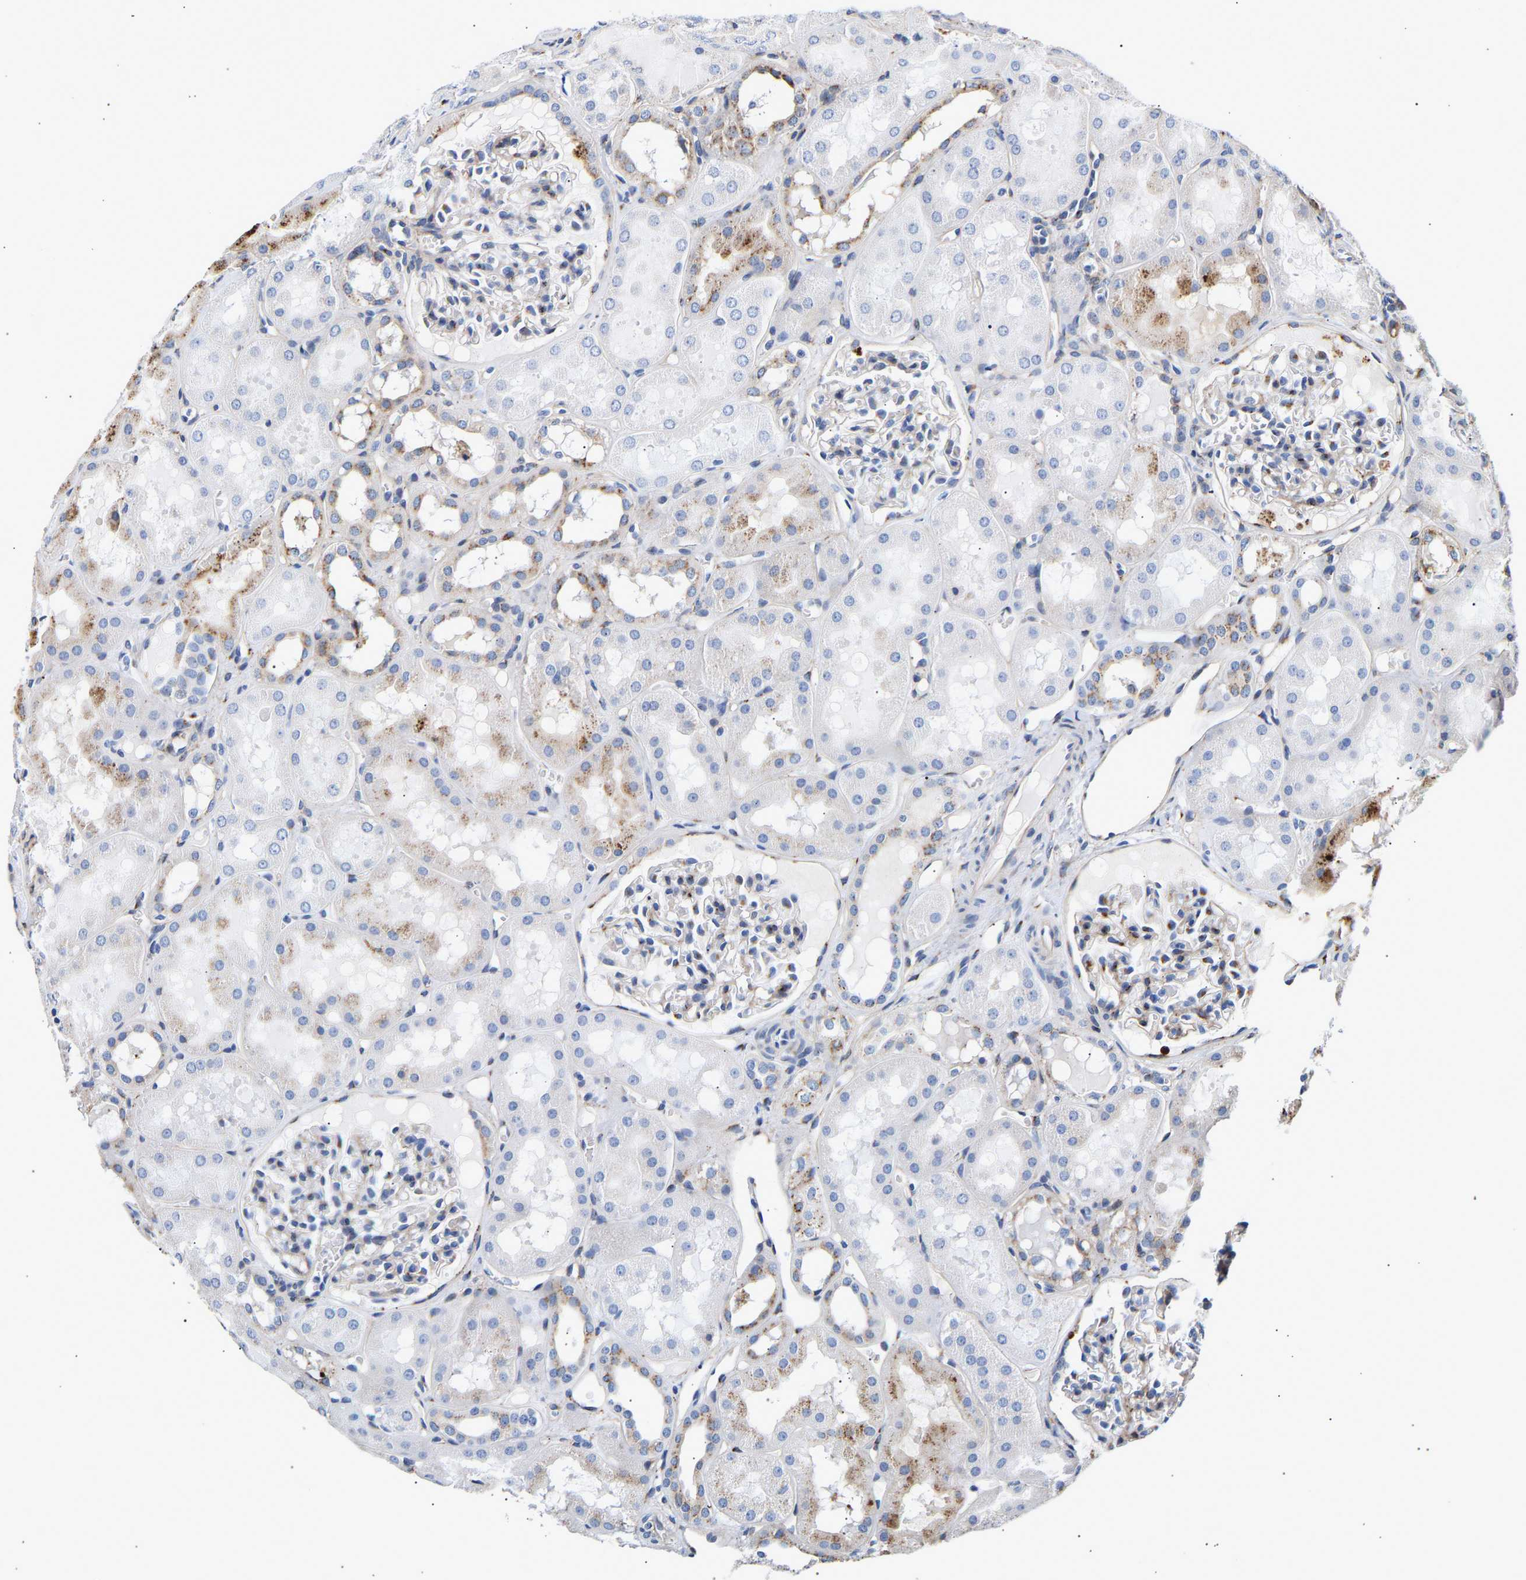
{"staining": {"intensity": "moderate", "quantity": "25%-75%", "location": "cytoplasmic/membranous"}, "tissue": "kidney", "cell_type": "Cells in glomeruli", "image_type": "normal", "snomed": [{"axis": "morphology", "description": "Normal tissue, NOS"}, {"axis": "topography", "description": "Kidney"}, {"axis": "topography", "description": "Urinary bladder"}], "caption": "Immunohistochemical staining of benign human kidney displays 25%-75% levels of moderate cytoplasmic/membranous protein expression in approximately 25%-75% of cells in glomeruli. The protein of interest is stained brown, and the nuclei are stained in blue (DAB (3,3'-diaminobenzidine) IHC with brightfield microscopy, high magnification).", "gene": "IGFBP7", "patient": {"sex": "male", "age": 16}}